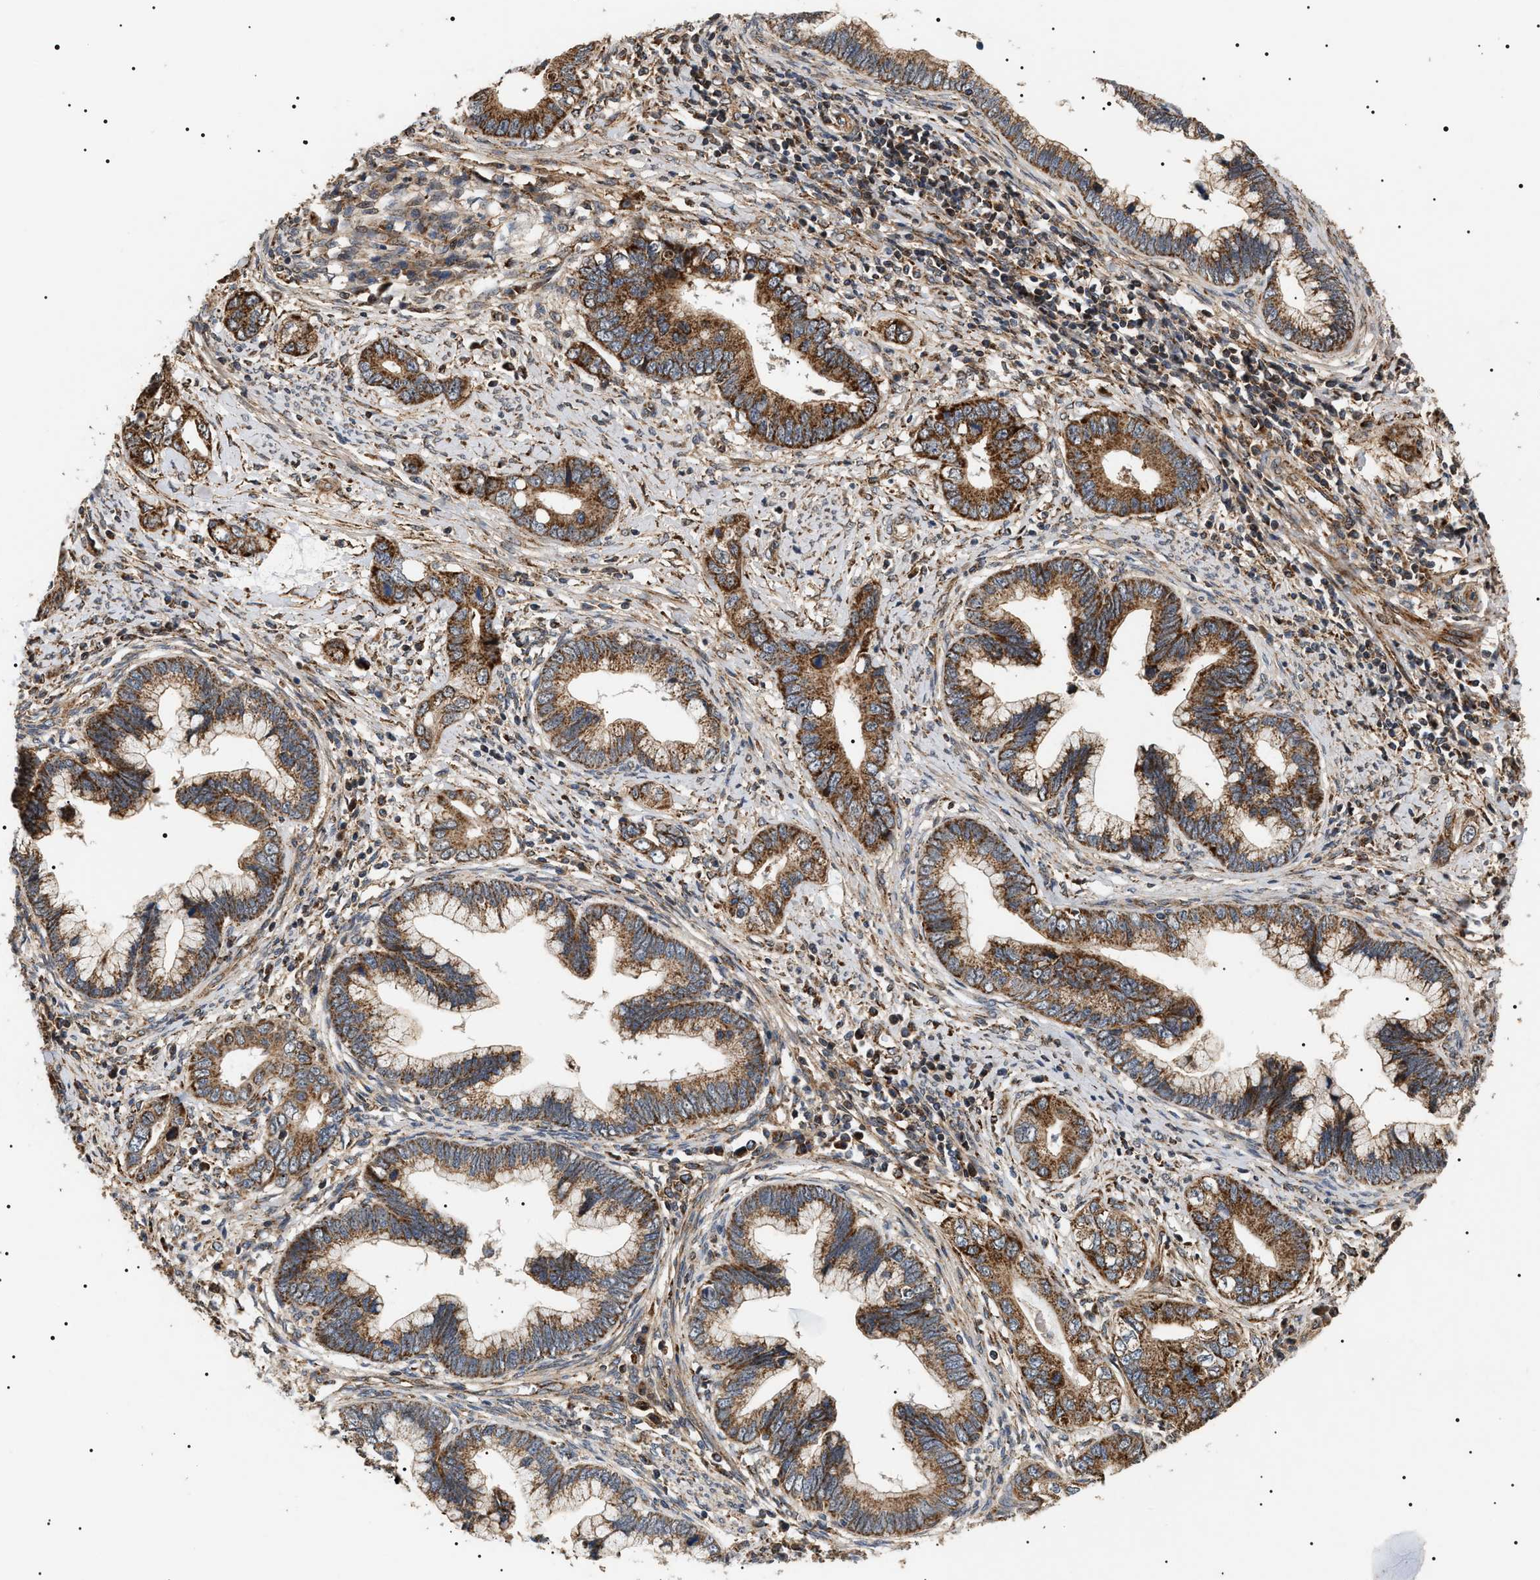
{"staining": {"intensity": "strong", "quantity": ">75%", "location": "cytoplasmic/membranous"}, "tissue": "cervical cancer", "cell_type": "Tumor cells", "image_type": "cancer", "snomed": [{"axis": "morphology", "description": "Adenocarcinoma, NOS"}, {"axis": "topography", "description": "Cervix"}], "caption": "Brown immunohistochemical staining in cervical cancer reveals strong cytoplasmic/membranous expression in approximately >75% of tumor cells.", "gene": "ZBTB26", "patient": {"sex": "female", "age": 44}}